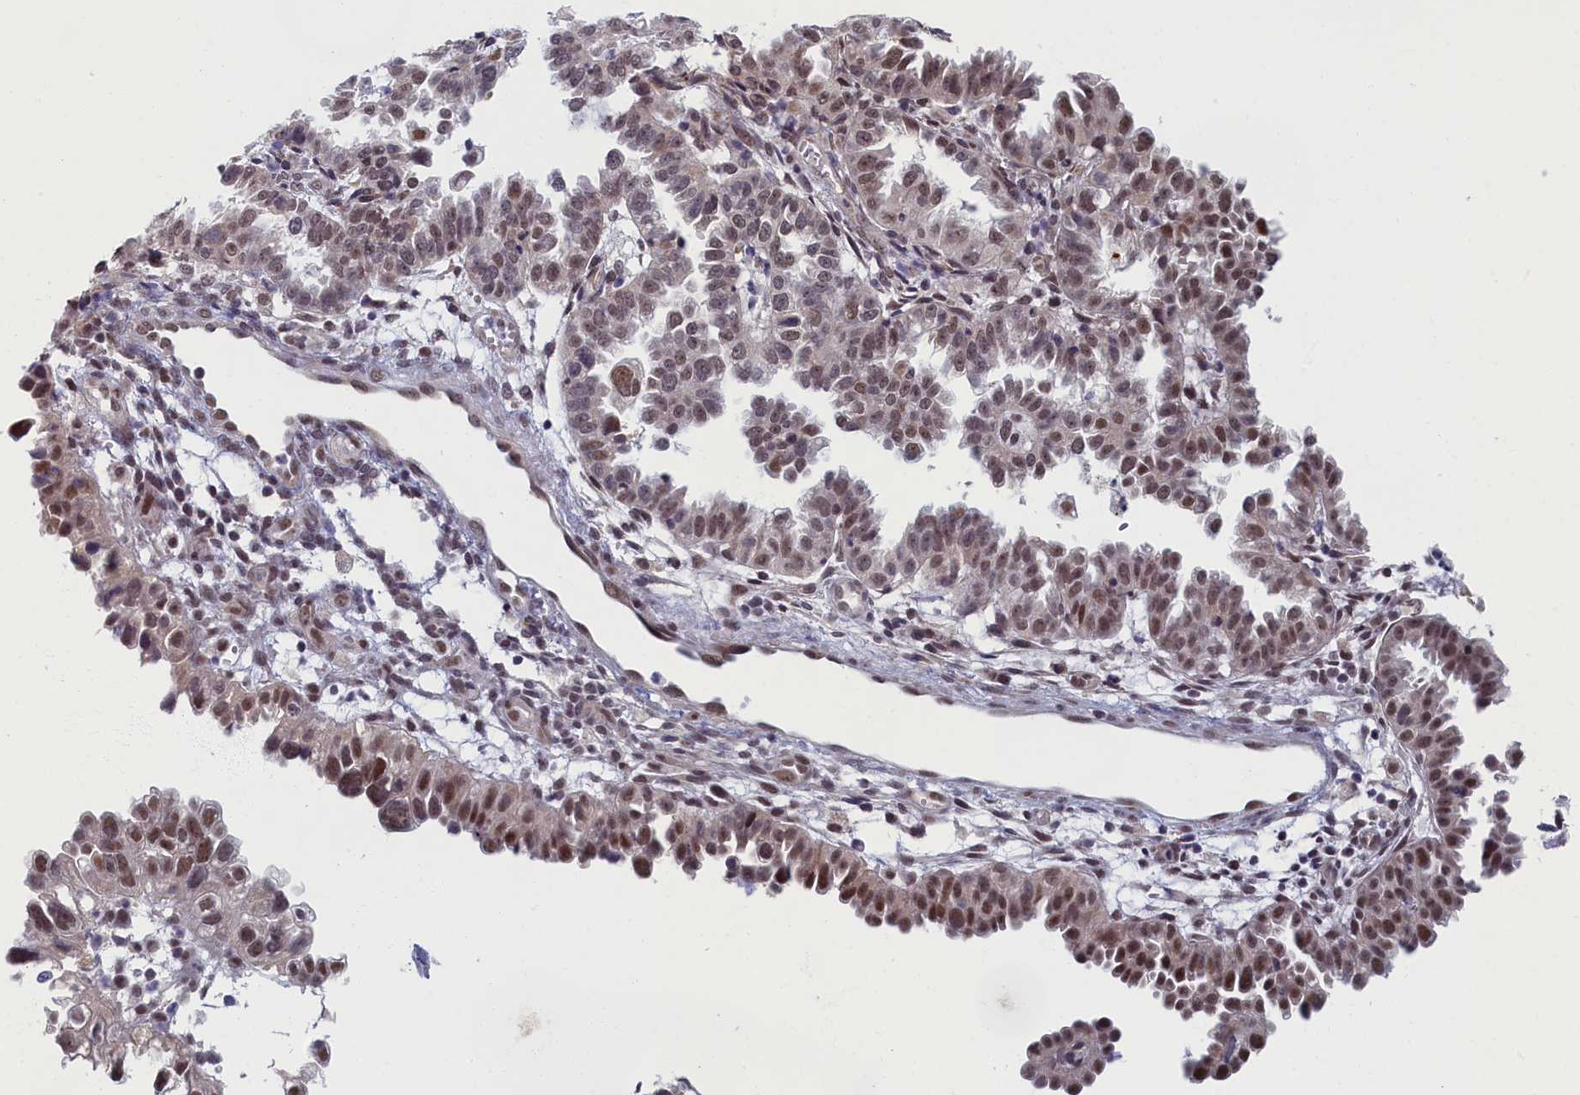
{"staining": {"intensity": "moderate", "quantity": "<25%", "location": "nuclear"}, "tissue": "endometrial cancer", "cell_type": "Tumor cells", "image_type": "cancer", "snomed": [{"axis": "morphology", "description": "Adenocarcinoma, NOS"}, {"axis": "topography", "description": "Endometrium"}], "caption": "The histopathology image demonstrates immunohistochemical staining of endometrial cancer (adenocarcinoma). There is moderate nuclear expression is identified in about <25% of tumor cells.", "gene": "DNAJC17", "patient": {"sex": "female", "age": 85}}